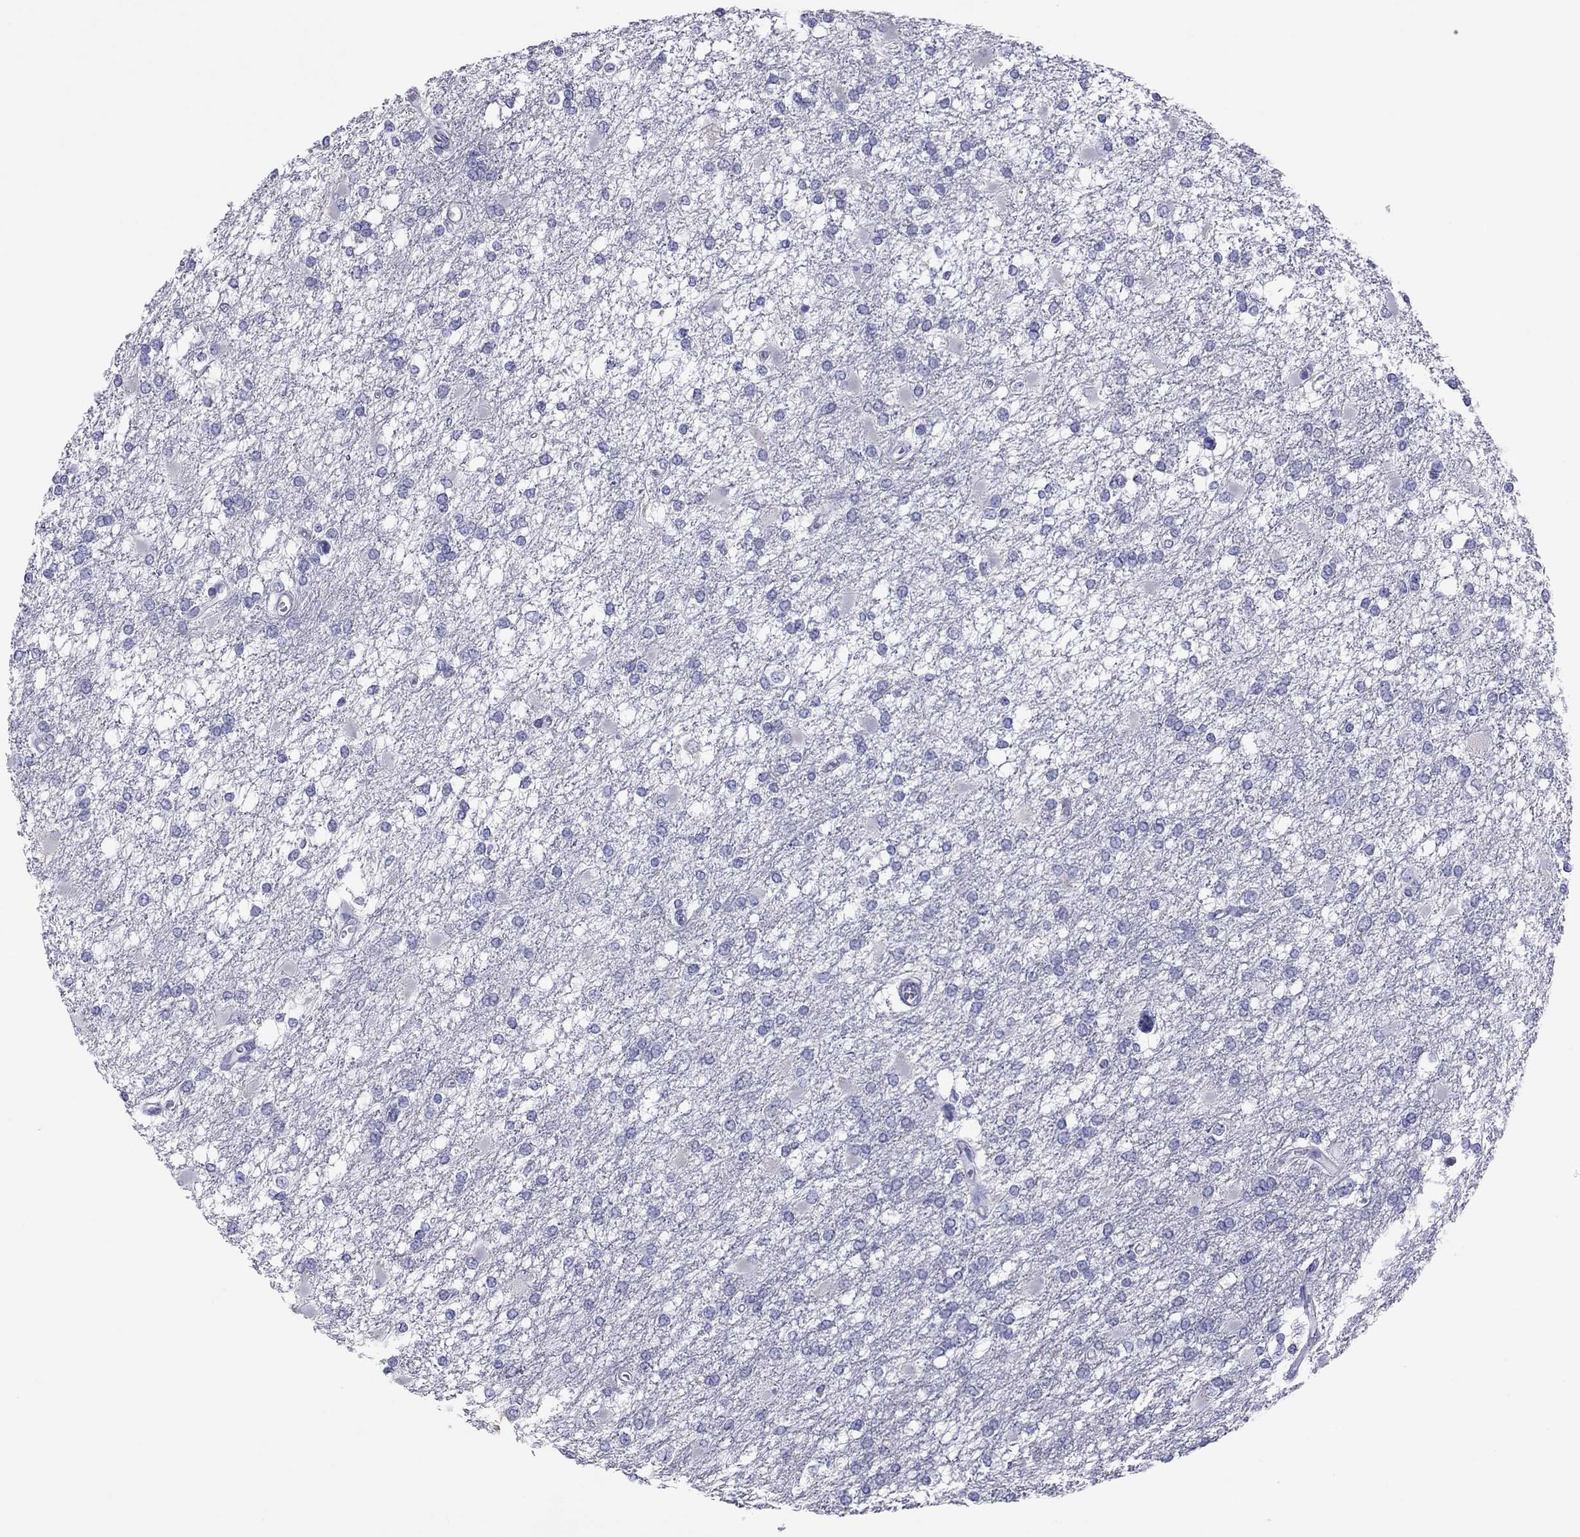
{"staining": {"intensity": "negative", "quantity": "none", "location": "none"}, "tissue": "glioma", "cell_type": "Tumor cells", "image_type": "cancer", "snomed": [{"axis": "morphology", "description": "Glioma, malignant, High grade"}, {"axis": "topography", "description": "Cerebral cortex"}], "caption": "IHC photomicrograph of neoplastic tissue: human malignant glioma (high-grade) stained with DAB (3,3'-diaminobenzidine) demonstrates no significant protein expression in tumor cells.", "gene": "COL9A1", "patient": {"sex": "male", "age": 79}}